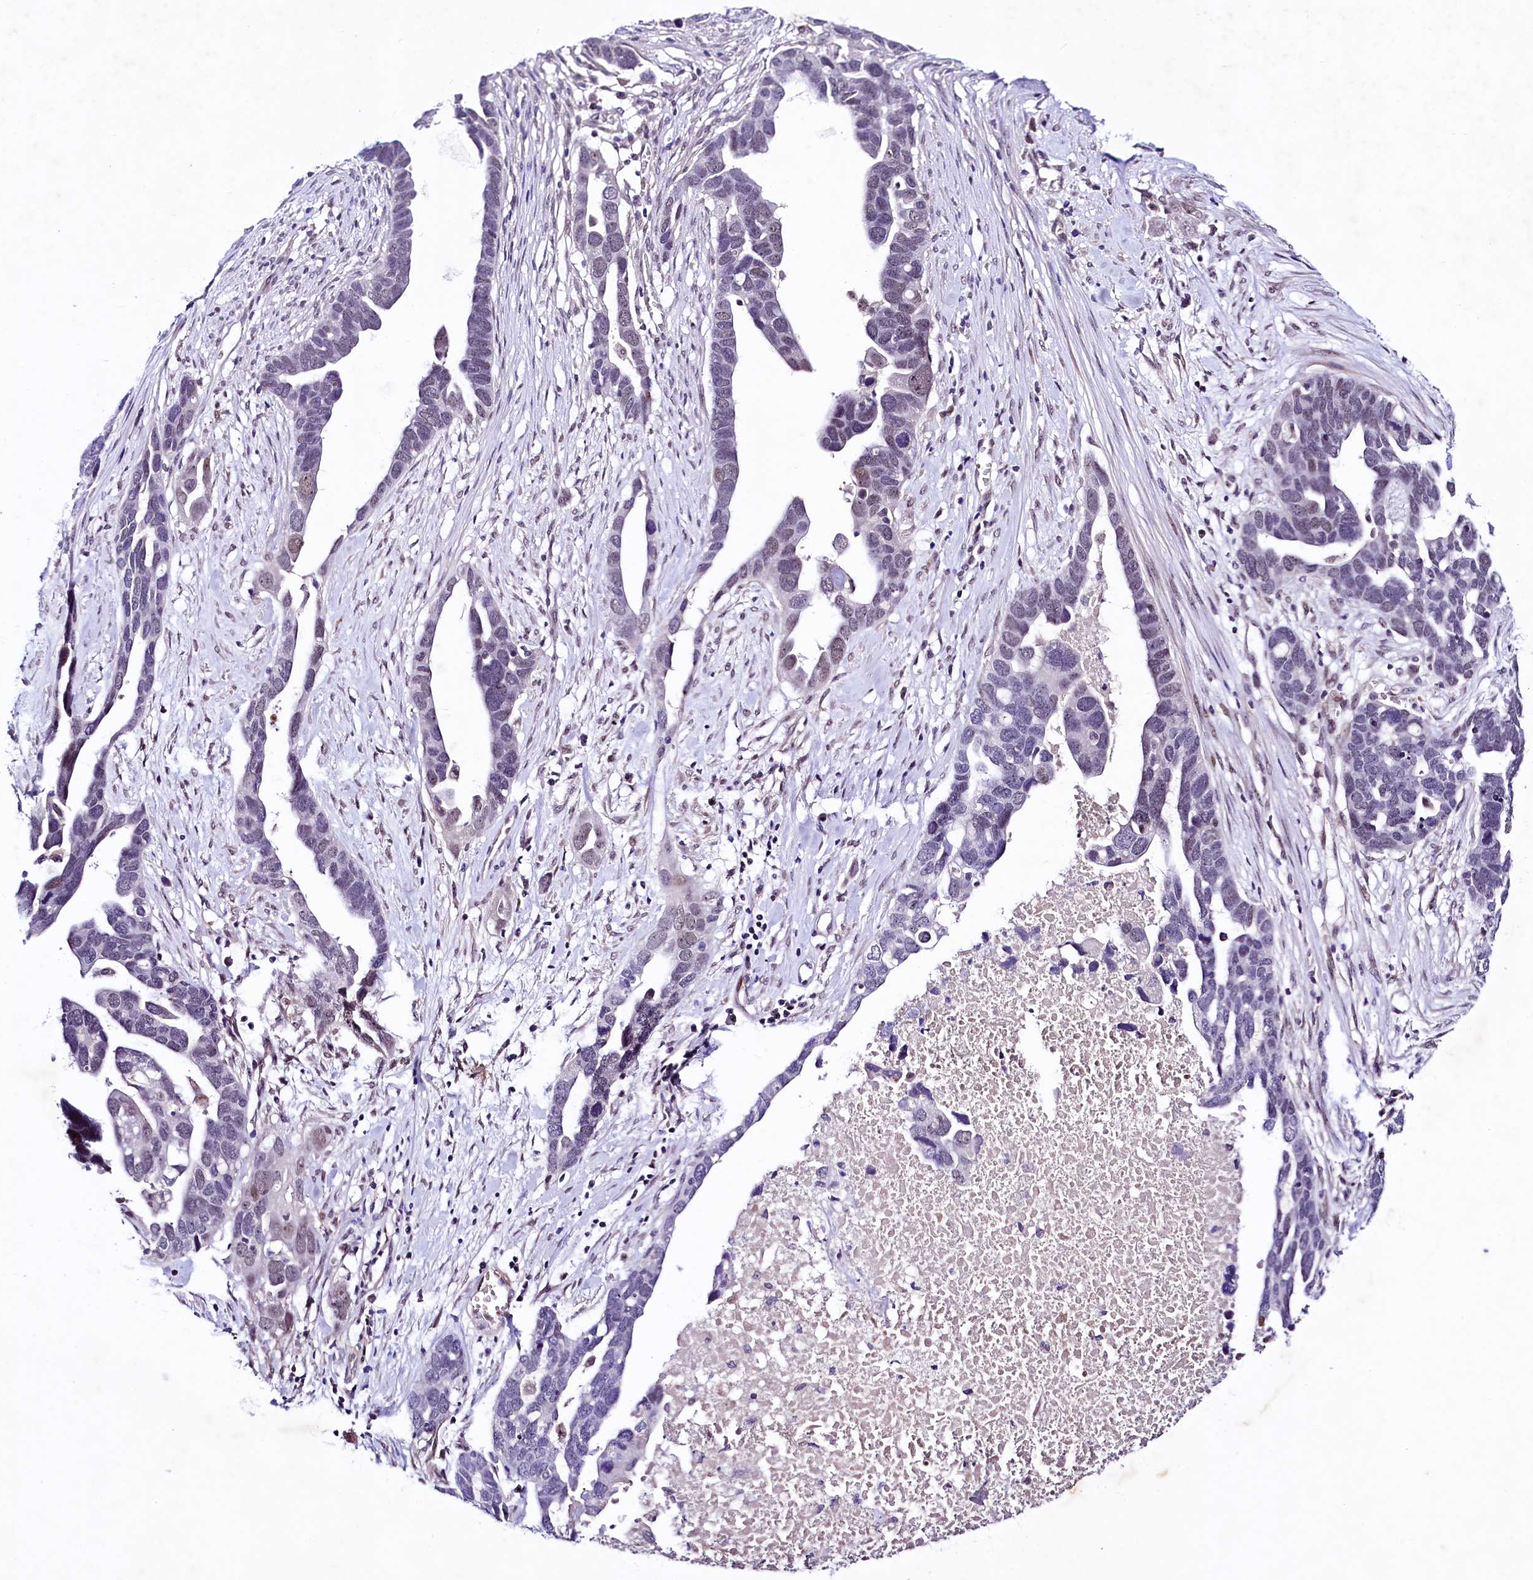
{"staining": {"intensity": "weak", "quantity": "<25%", "location": "nuclear"}, "tissue": "ovarian cancer", "cell_type": "Tumor cells", "image_type": "cancer", "snomed": [{"axis": "morphology", "description": "Cystadenocarcinoma, serous, NOS"}, {"axis": "topography", "description": "Ovary"}], "caption": "A high-resolution photomicrograph shows immunohistochemistry (IHC) staining of ovarian cancer, which shows no significant staining in tumor cells.", "gene": "LEUTX", "patient": {"sex": "female", "age": 54}}